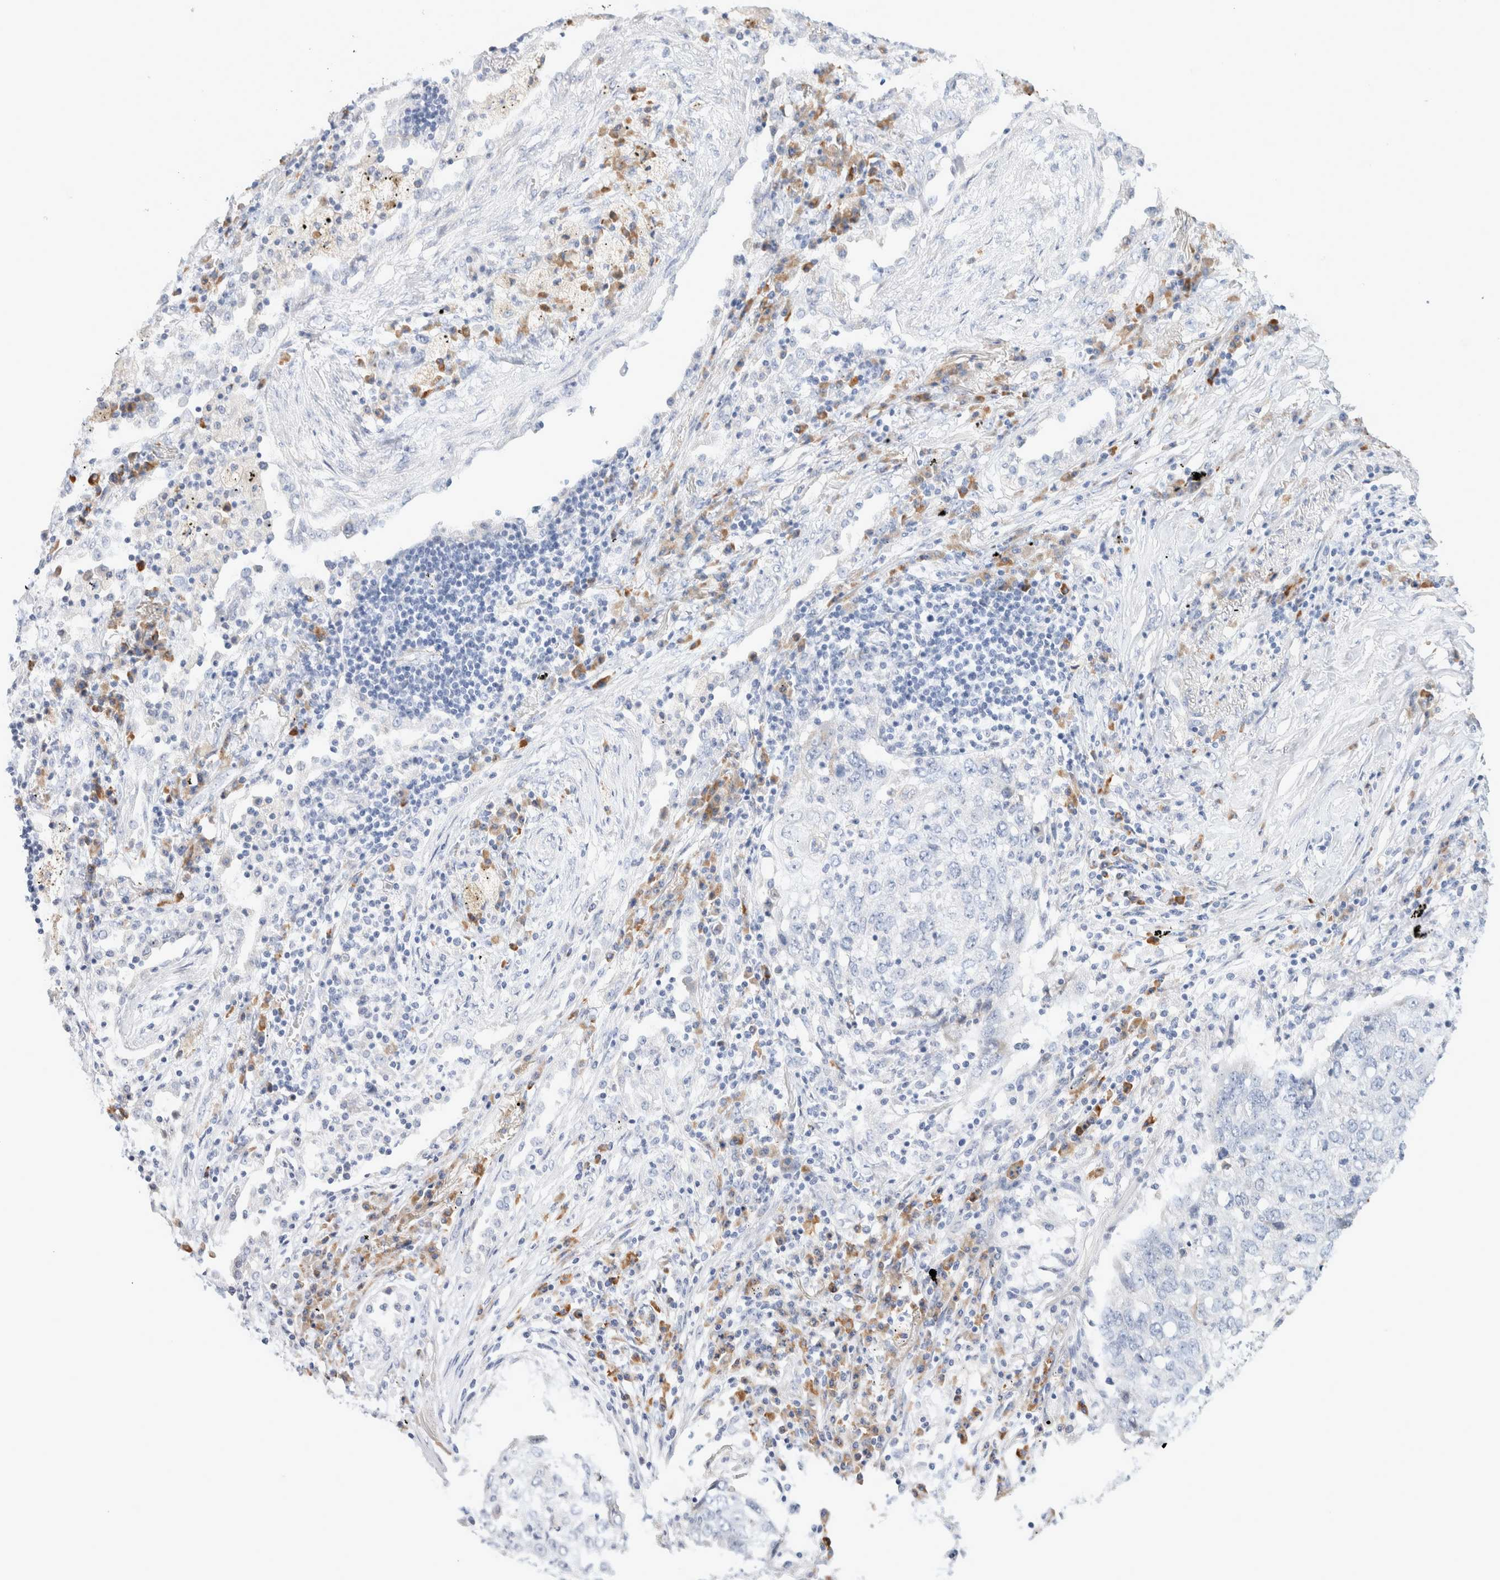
{"staining": {"intensity": "negative", "quantity": "none", "location": "none"}, "tissue": "lung cancer", "cell_type": "Tumor cells", "image_type": "cancer", "snomed": [{"axis": "morphology", "description": "Squamous cell carcinoma, NOS"}, {"axis": "topography", "description": "Lung"}], "caption": "Micrograph shows no protein positivity in tumor cells of squamous cell carcinoma (lung) tissue.", "gene": "GADD45G", "patient": {"sex": "female", "age": 63}}